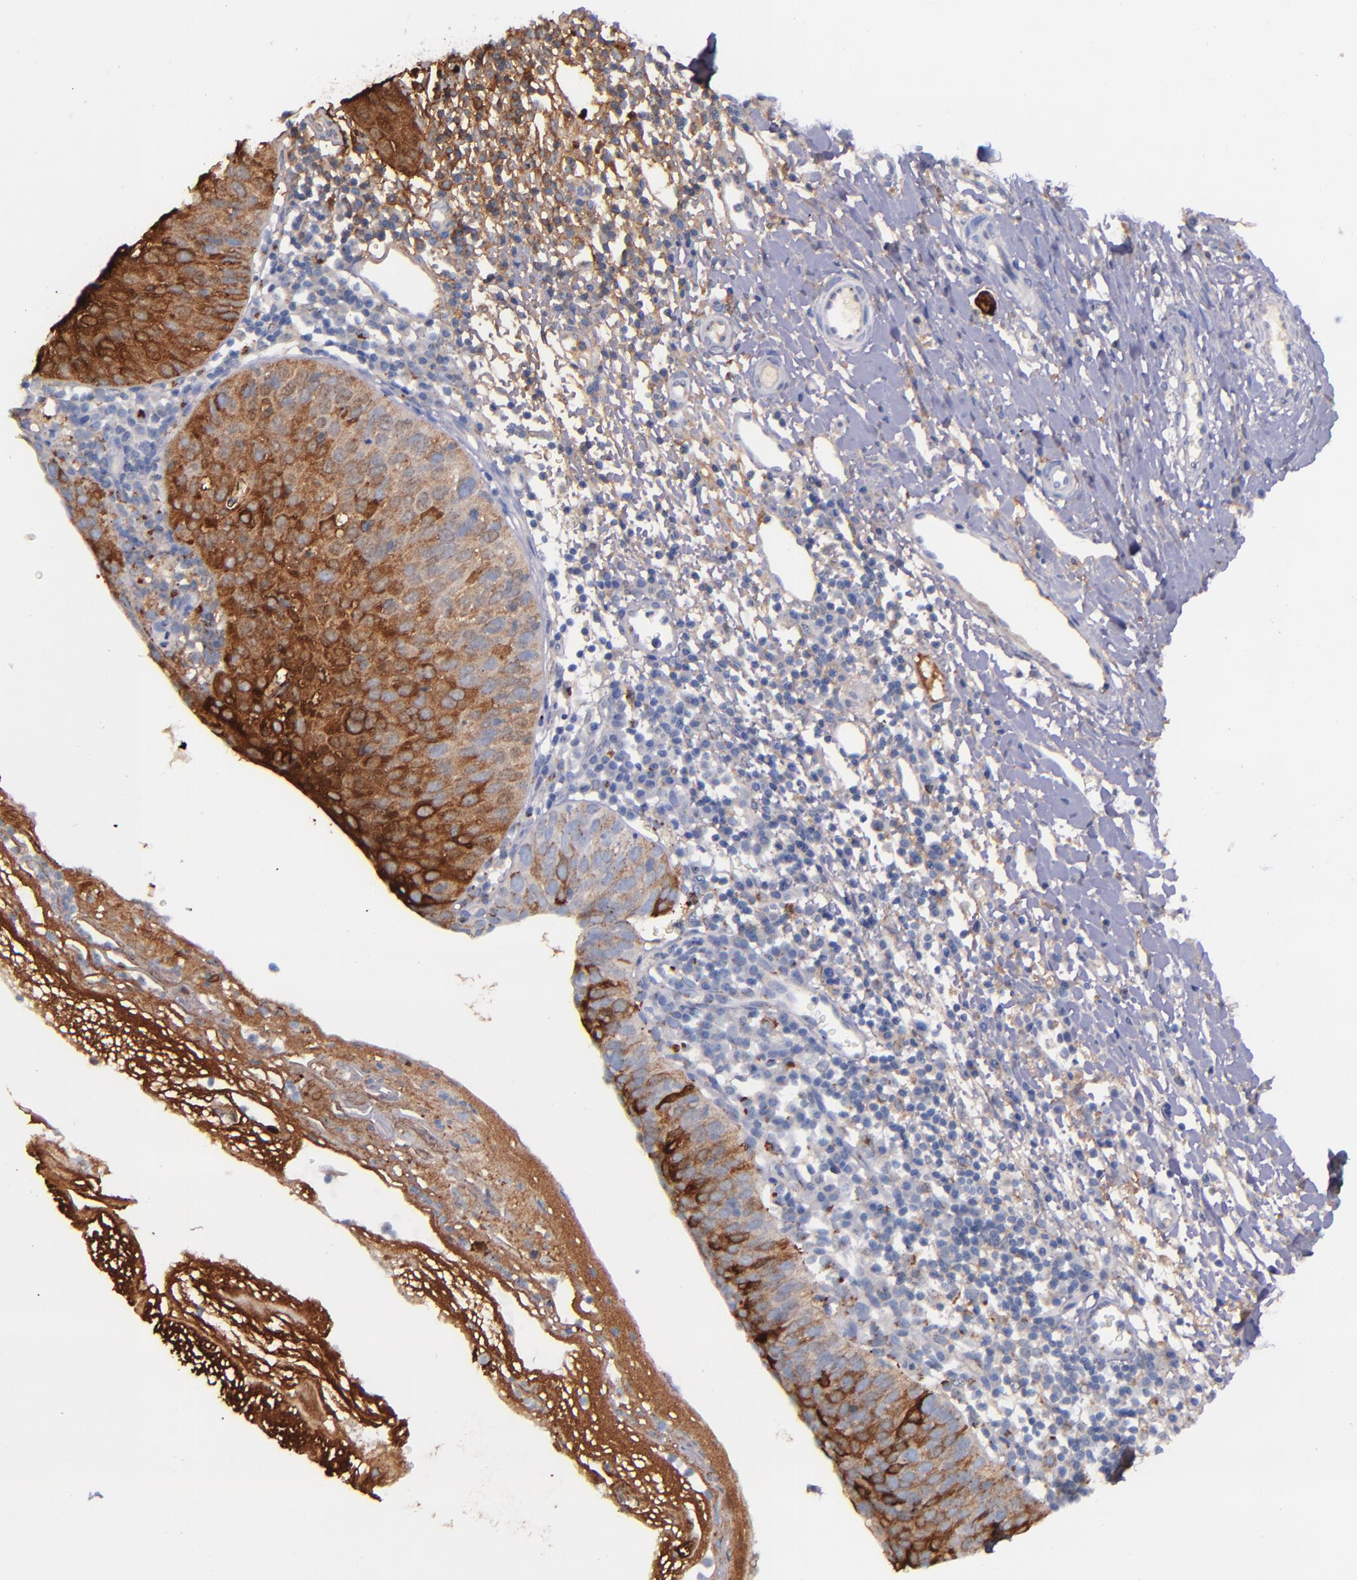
{"staining": {"intensity": "strong", "quantity": "25%-75%", "location": "cytoplasmic/membranous"}, "tissue": "cervical cancer", "cell_type": "Tumor cells", "image_type": "cancer", "snomed": [{"axis": "morphology", "description": "Normal tissue, NOS"}, {"axis": "morphology", "description": "Squamous cell carcinoma, NOS"}, {"axis": "topography", "description": "Cervix"}], "caption": "DAB immunohistochemical staining of human cervical cancer (squamous cell carcinoma) displays strong cytoplasmic/membranous protein staining in about 25%-75% of tumor cells.", "gene": "IVL", "patient": {"sex": "female", "age": 39}}